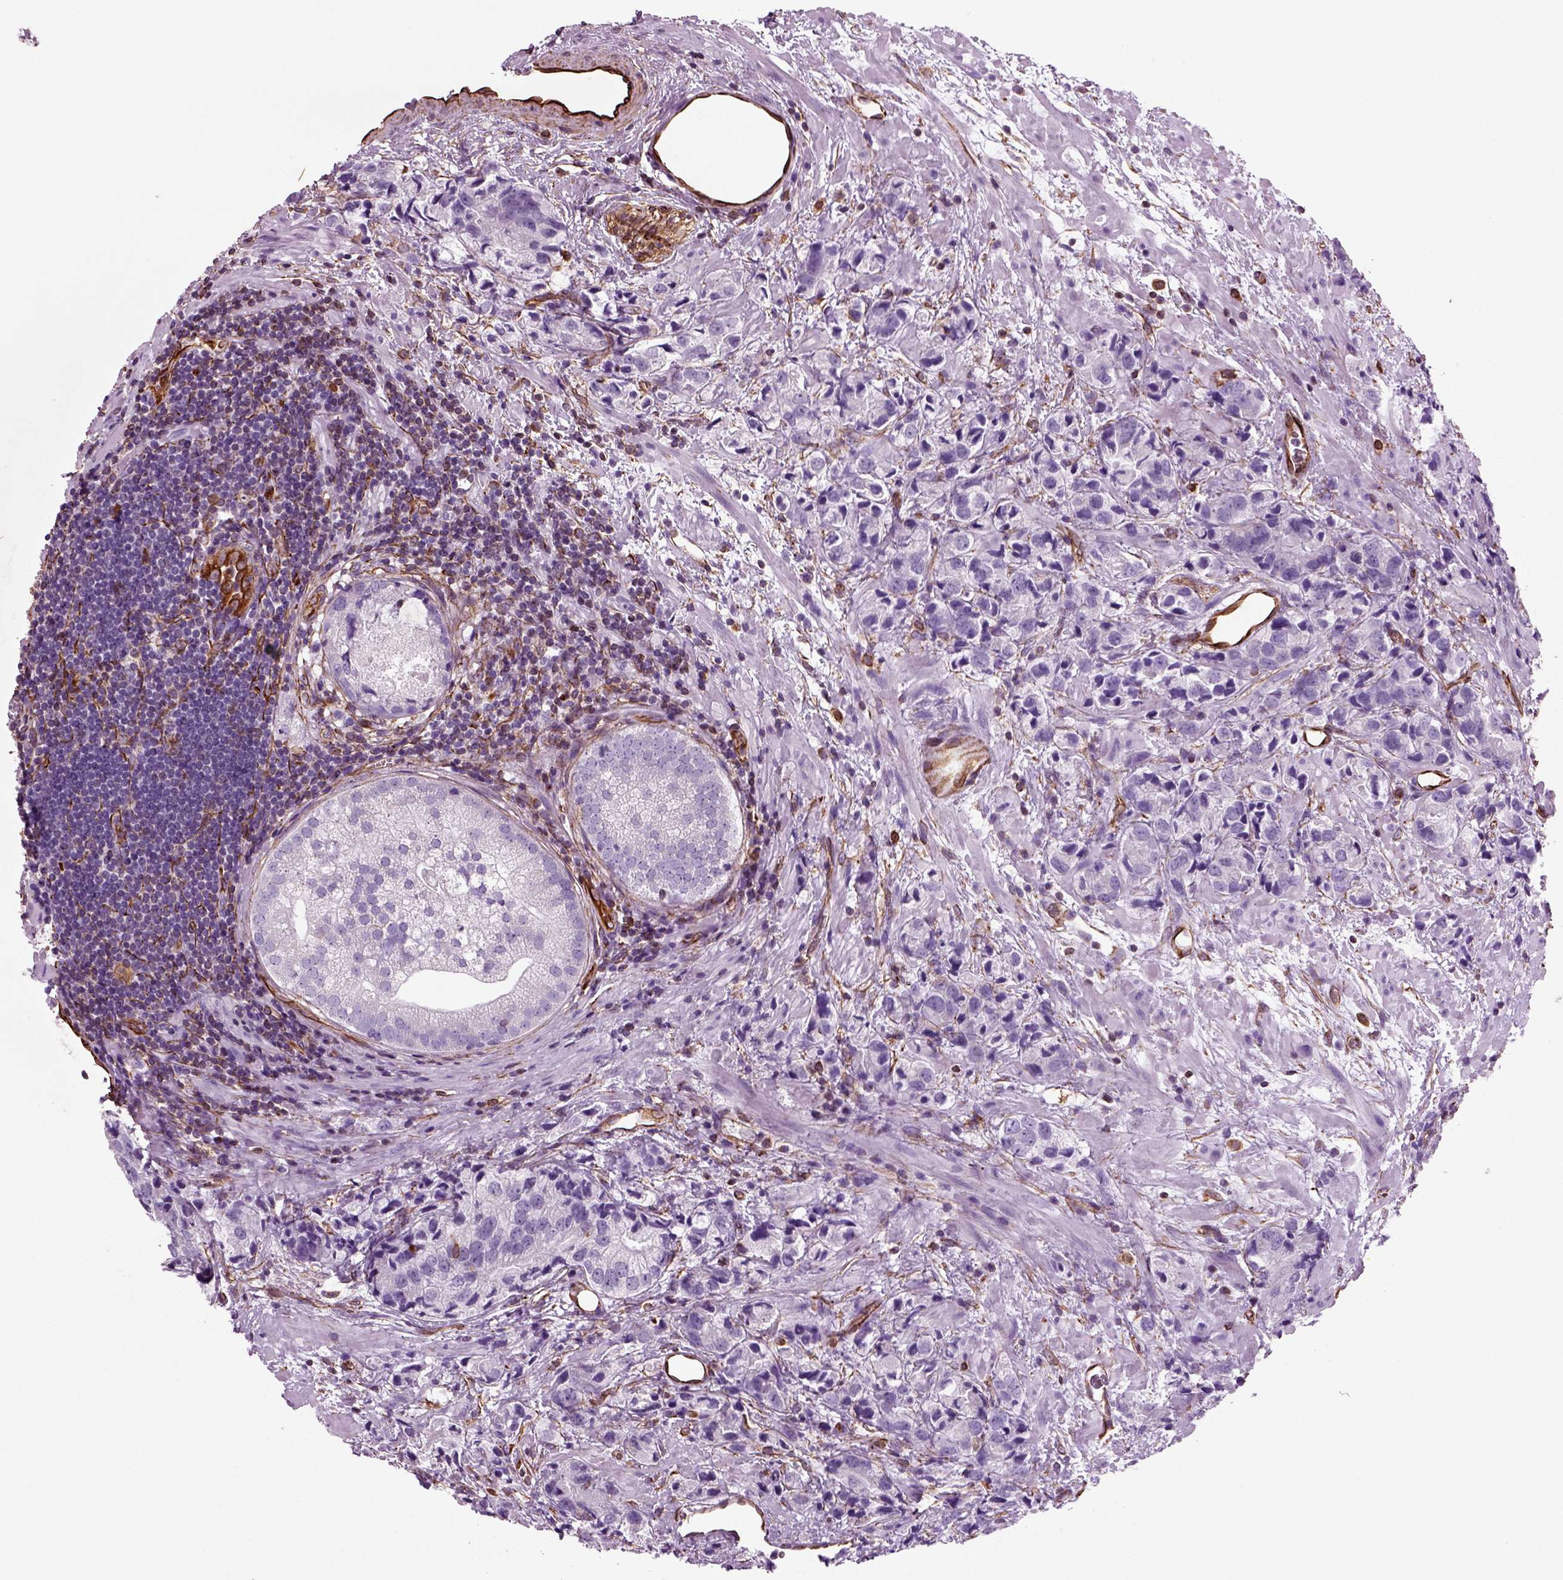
{"staining": {"intensity": "negative", "quantity": "none", "location": "none"}, "tissue": "prostate cancer", "cell_type": "Tumor cells", "image_type": "cancer", "snomed": [{"axis": "morphology", "description": "Adenocarcinoma, NOS"}, {"axis": "topography", "description": "Prostate and seminal vesicle, NOS"}], "caption": "The IHC micrograph has no significant staining in tumor cells of adenocarcinoma (prostate) tissue.", "gene": "ACER3", "patient": {"sex": "male", "age": 63}}